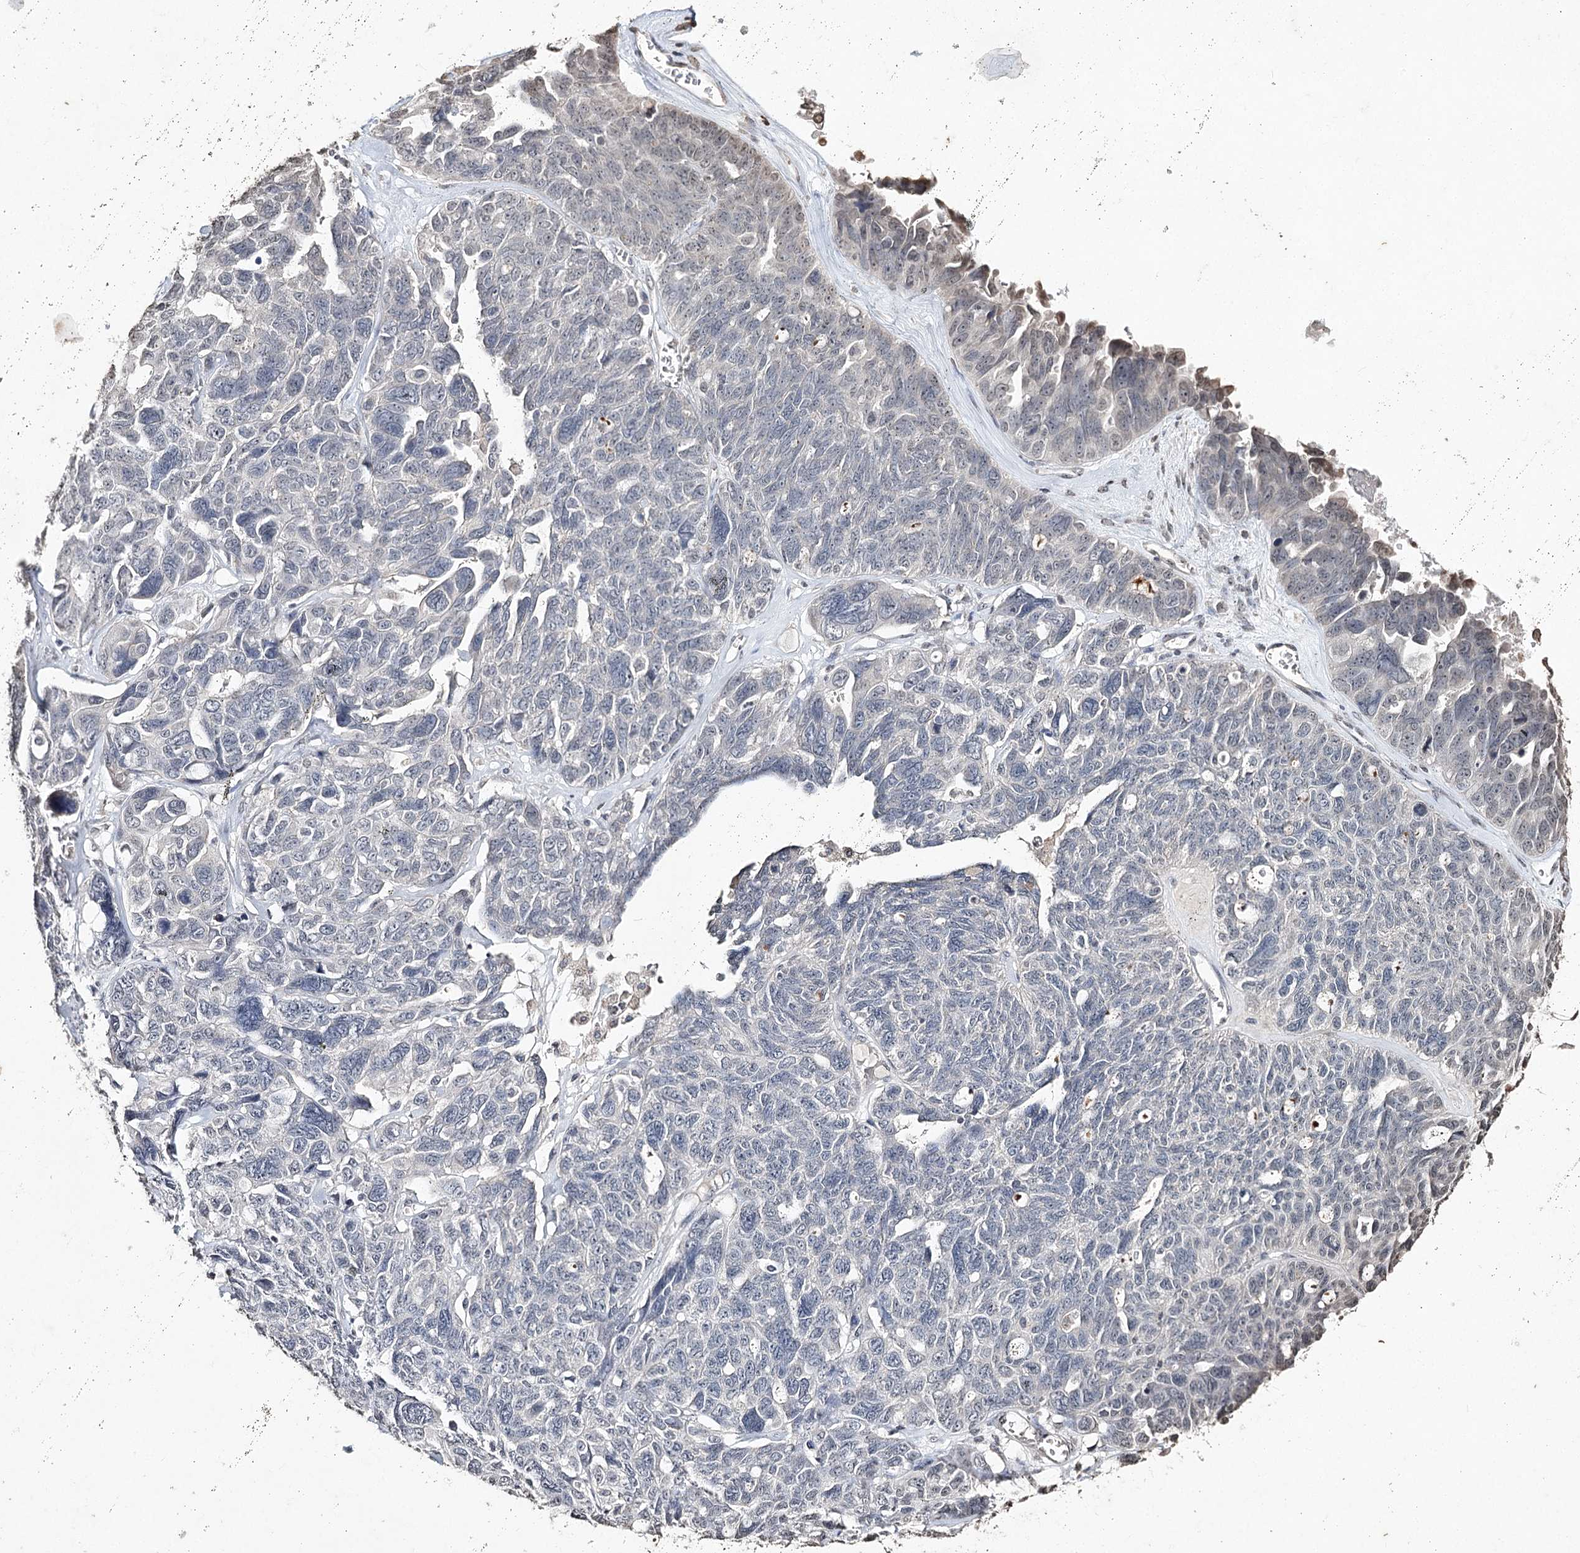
{"staining": {"intensity": "negative", "quantity": "none", "location": "none"}, "tissue": "ovarian cancer", "cell_type": "Tumor cells", "image_type": "cancer", "snomed": [{"axis": "morphology", "description": "Cystadenocarcinoma, serous, NOS"}, {"axis": "topography", "description": "Ovary"}], "caption": "The immunohistochemistry micrograph has no significant positivity in tumor cells of ovarian cancer (serous cystadenocarcinoma) tissue.", "gene": "DMXL1", "patient": {"sex": "female", "age": 79}}